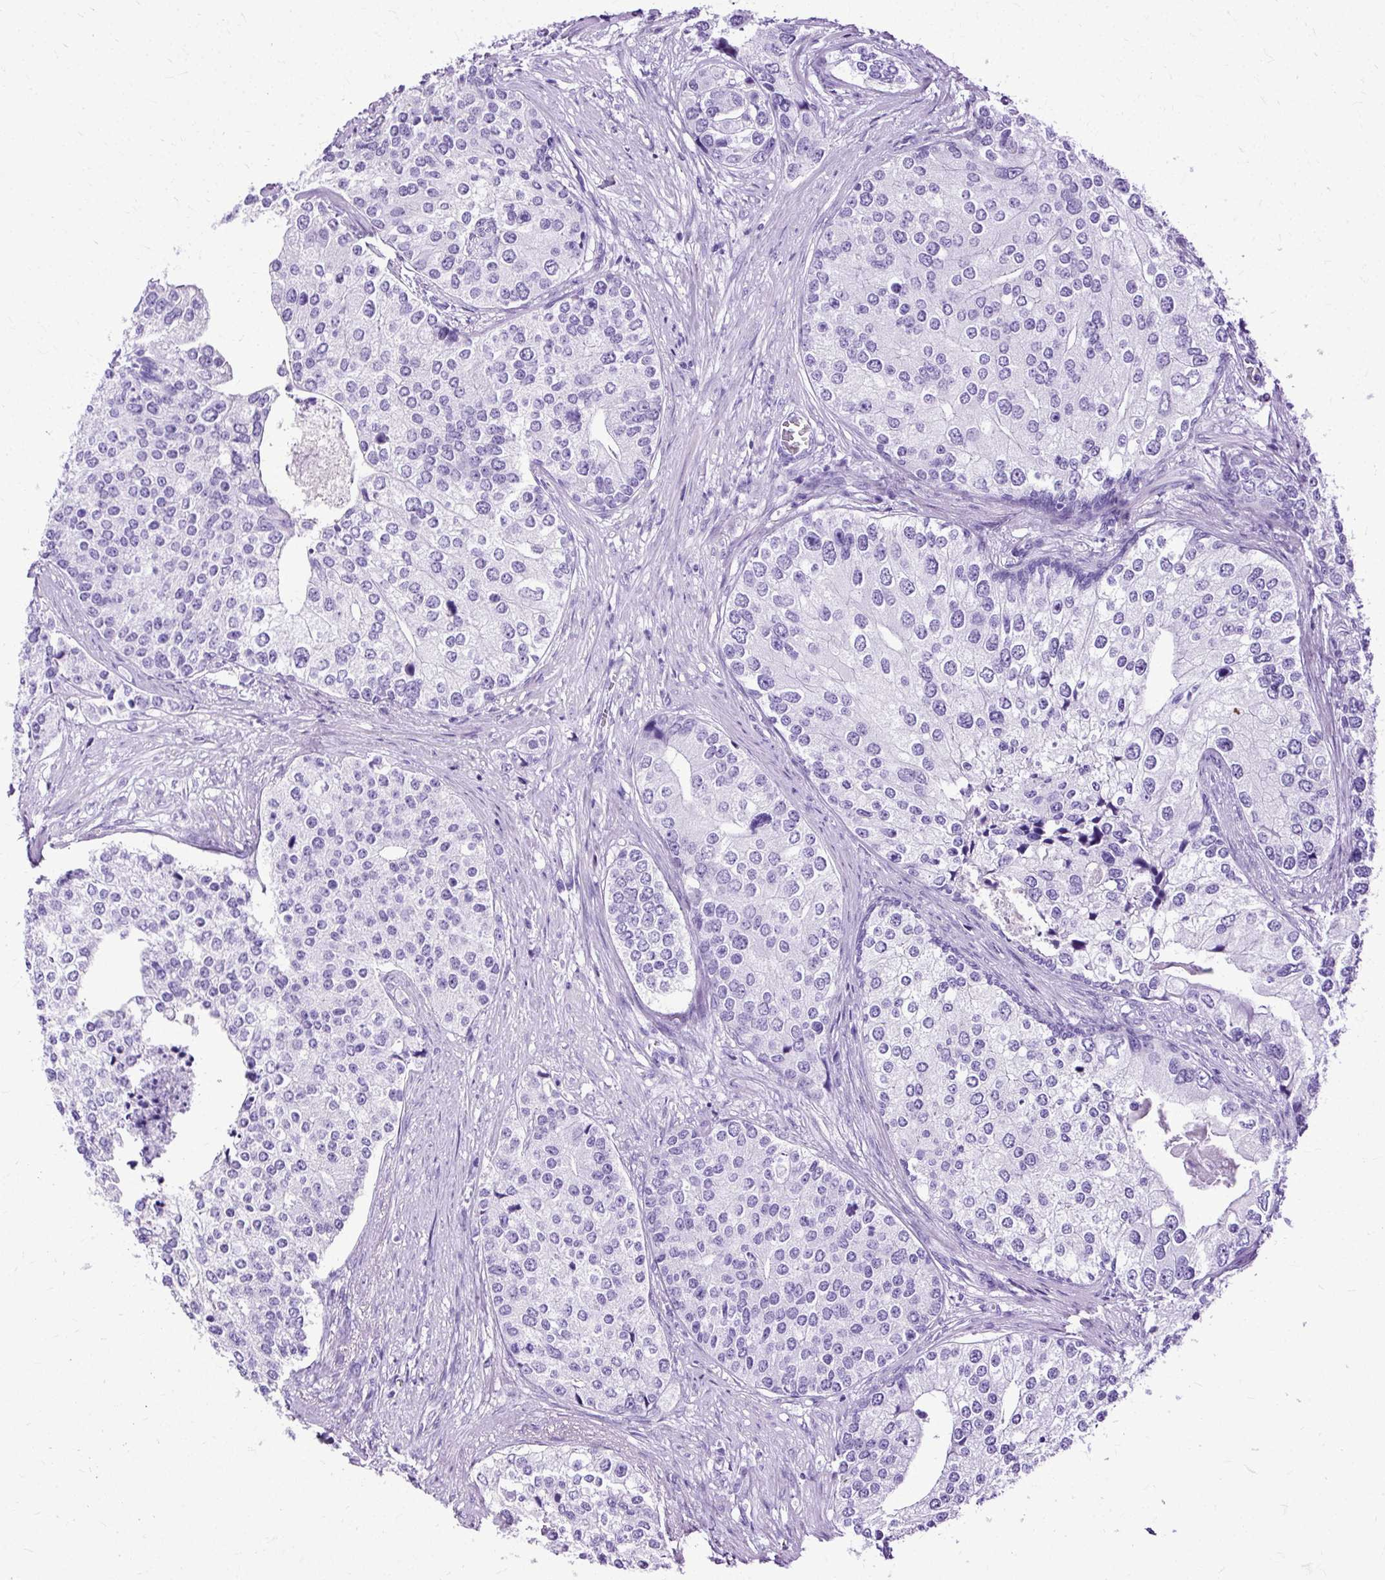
{"staining": {"intensity": "negative", "quantity": "none", "location": "none"}, "tissue": "prostate cancer", "cell_type": "Tumor cells", "image_type": "cancer", "snomed": [{"axis": "morphology", "description": "Adenocarcinoma, High grade"}, {"axis": "topography", "description": "Prostate"}], "caption": "This photomicrograph is of prostate adenocarcinoma (high-grade) stained with IHC to label a protein in brown with the nuclei are counter-stained blue. There is no expression in tumor cells.", "gene": "SLC8A2", "patient": {"sex": "male", "age": 62}}